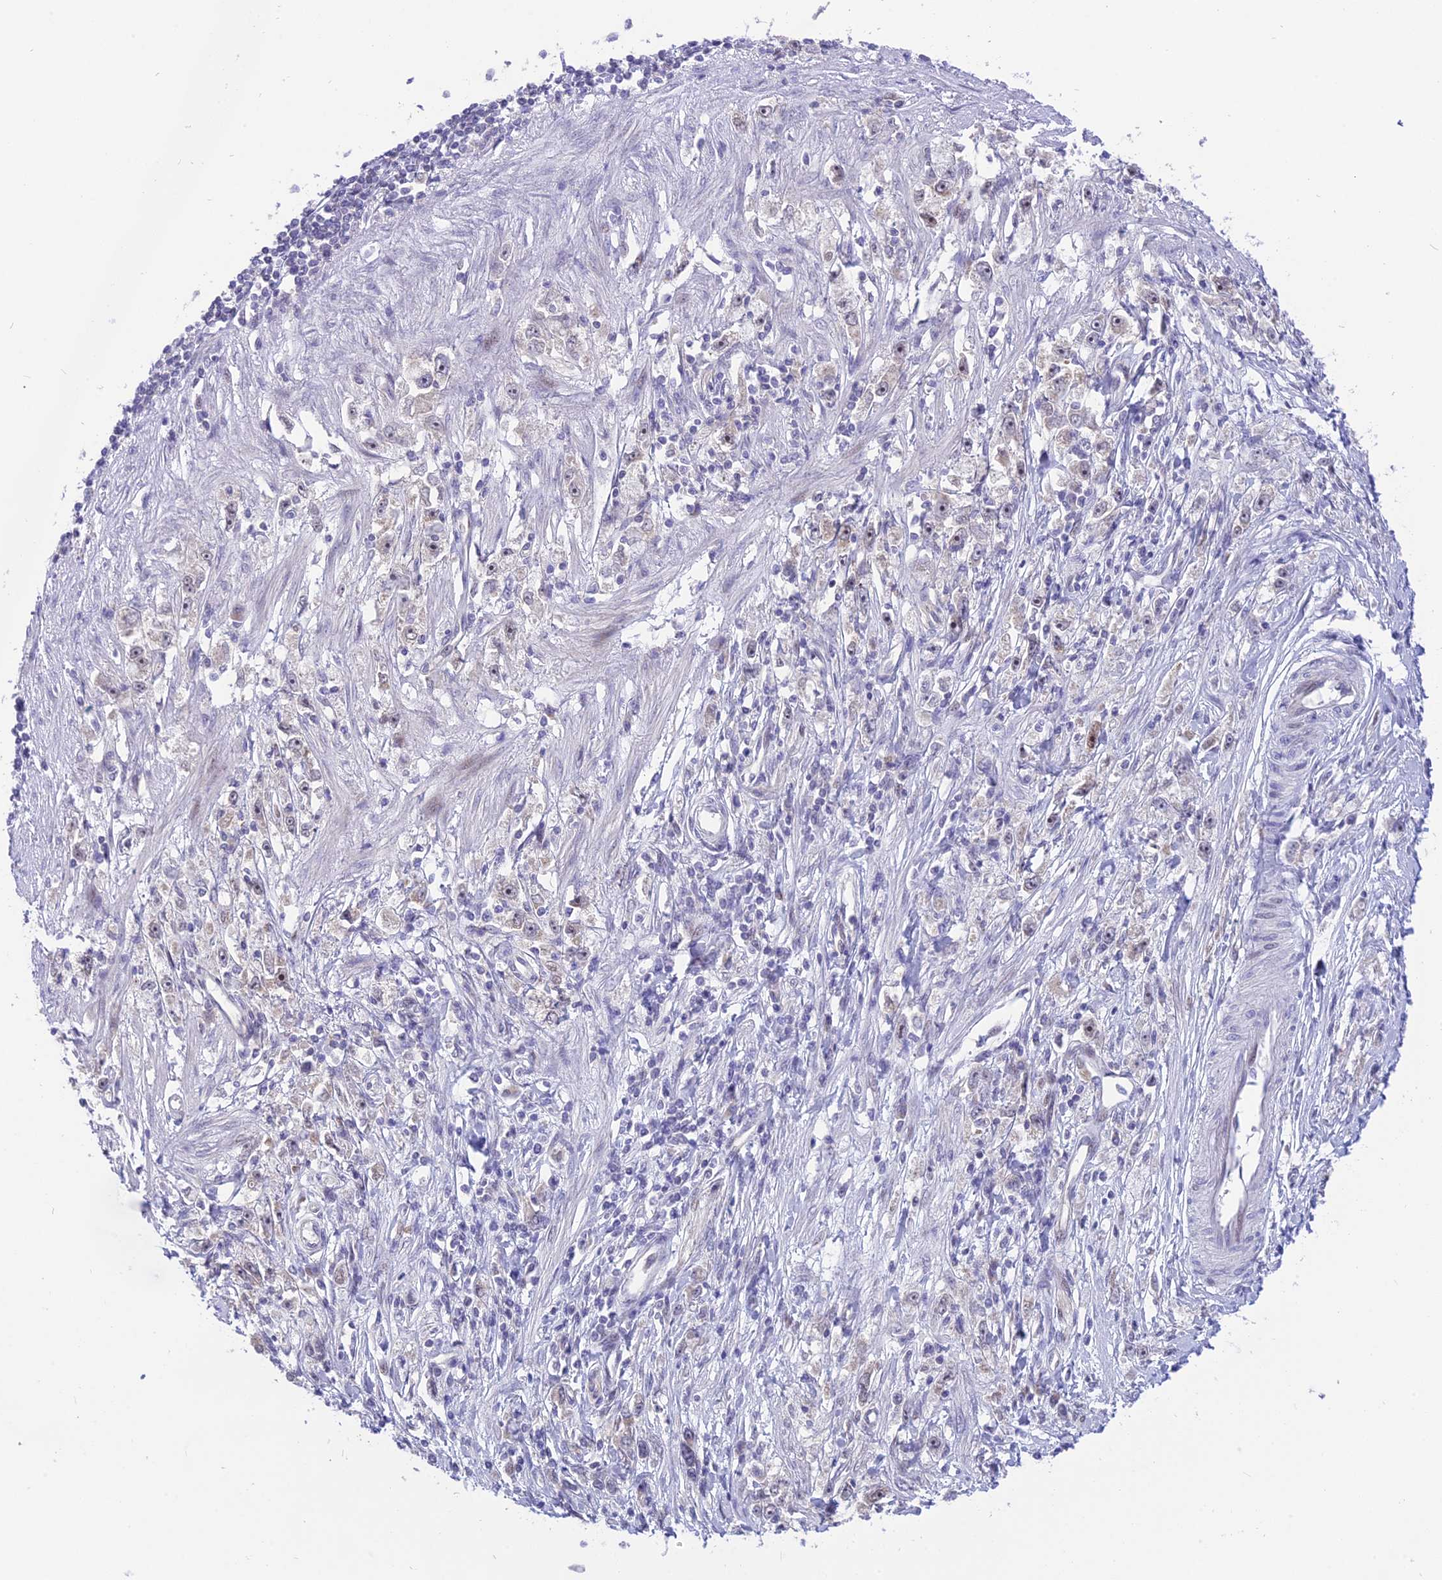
{"staining": {"intensity": "negative", "quantity": "none", "location": "none"}, "tissue": "stomach cancer", "cell_type": "Tumor cells", "image_type": "cancer", "snomed": [{"axis": "morphology", "description": "Adenocarcinoma, NOS"}, {"axis": "topography", "description": "Stomach"}], "caption": "A histopathology image of human stomach adenocarcinoma is negative for staining in tumor cells.", "gene": "ZNF837", "patient": {"sex": "female", "age": 59}}